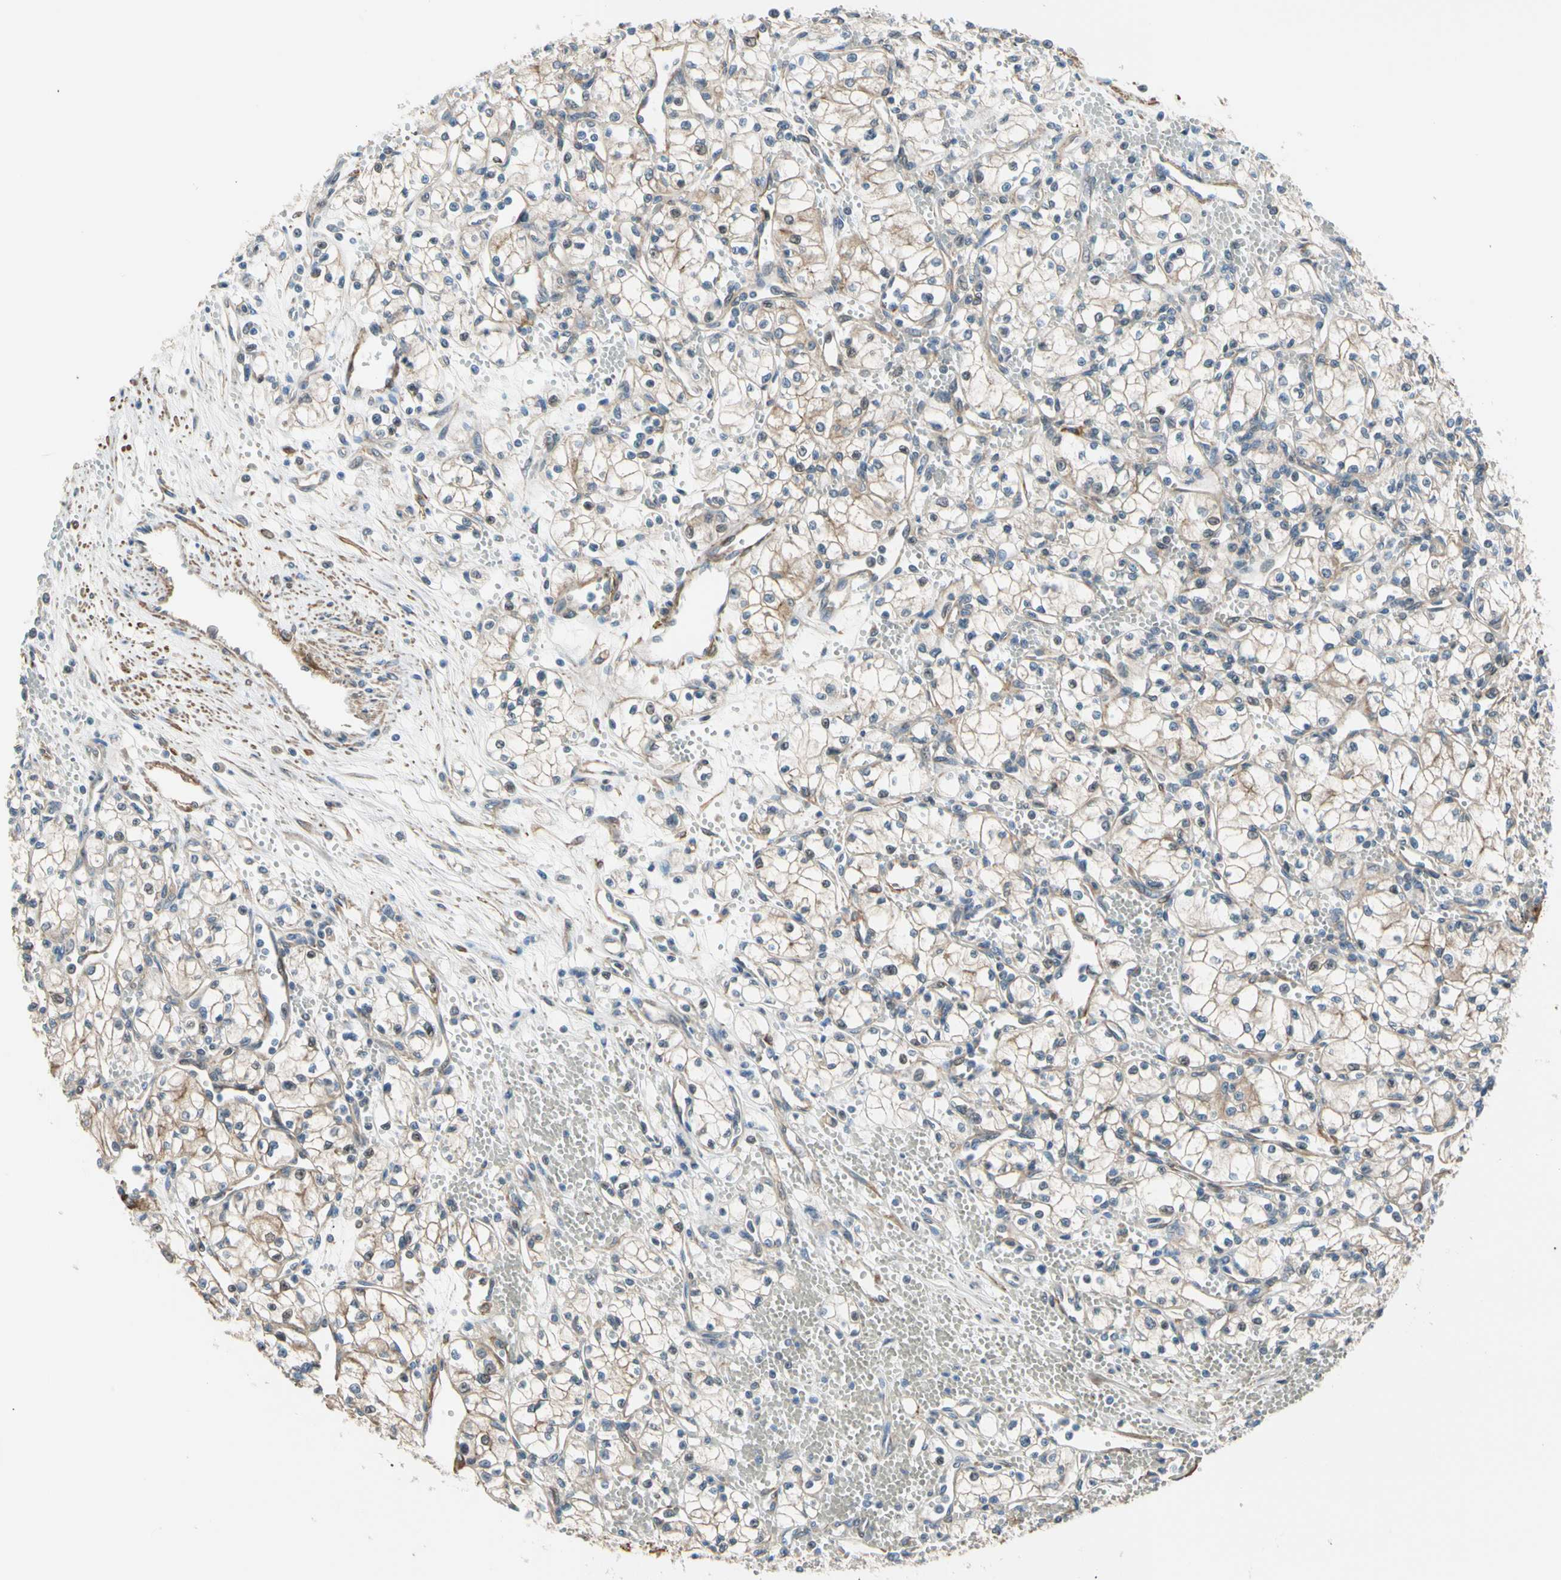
{"staining": {"intensity": "weak", "quantity": ">75%", "location": "cytoplasmic/membranous"}, "tissue": "renal cancer", "cell_type": "Tumor cells", "image_type": "cancer", "snomed": [{"axis": "morphology", "description": "Normal tissue, NOS"}, {"axis": "morphology", "description": "Adenocarcinoma, NOS"}, {"axis": "topography", "description": "Kidney"}], "caption": "DAB (3,3'-diaminobenzidine) immunohistochemical staining of human adenocarcinoma (renal) demonstrates weak cytoplasmic/membranous protein staining in approximately >75% of tumor cells.", "gene": "LIMK2", "patient": {"sex": "male", "age": 59}}